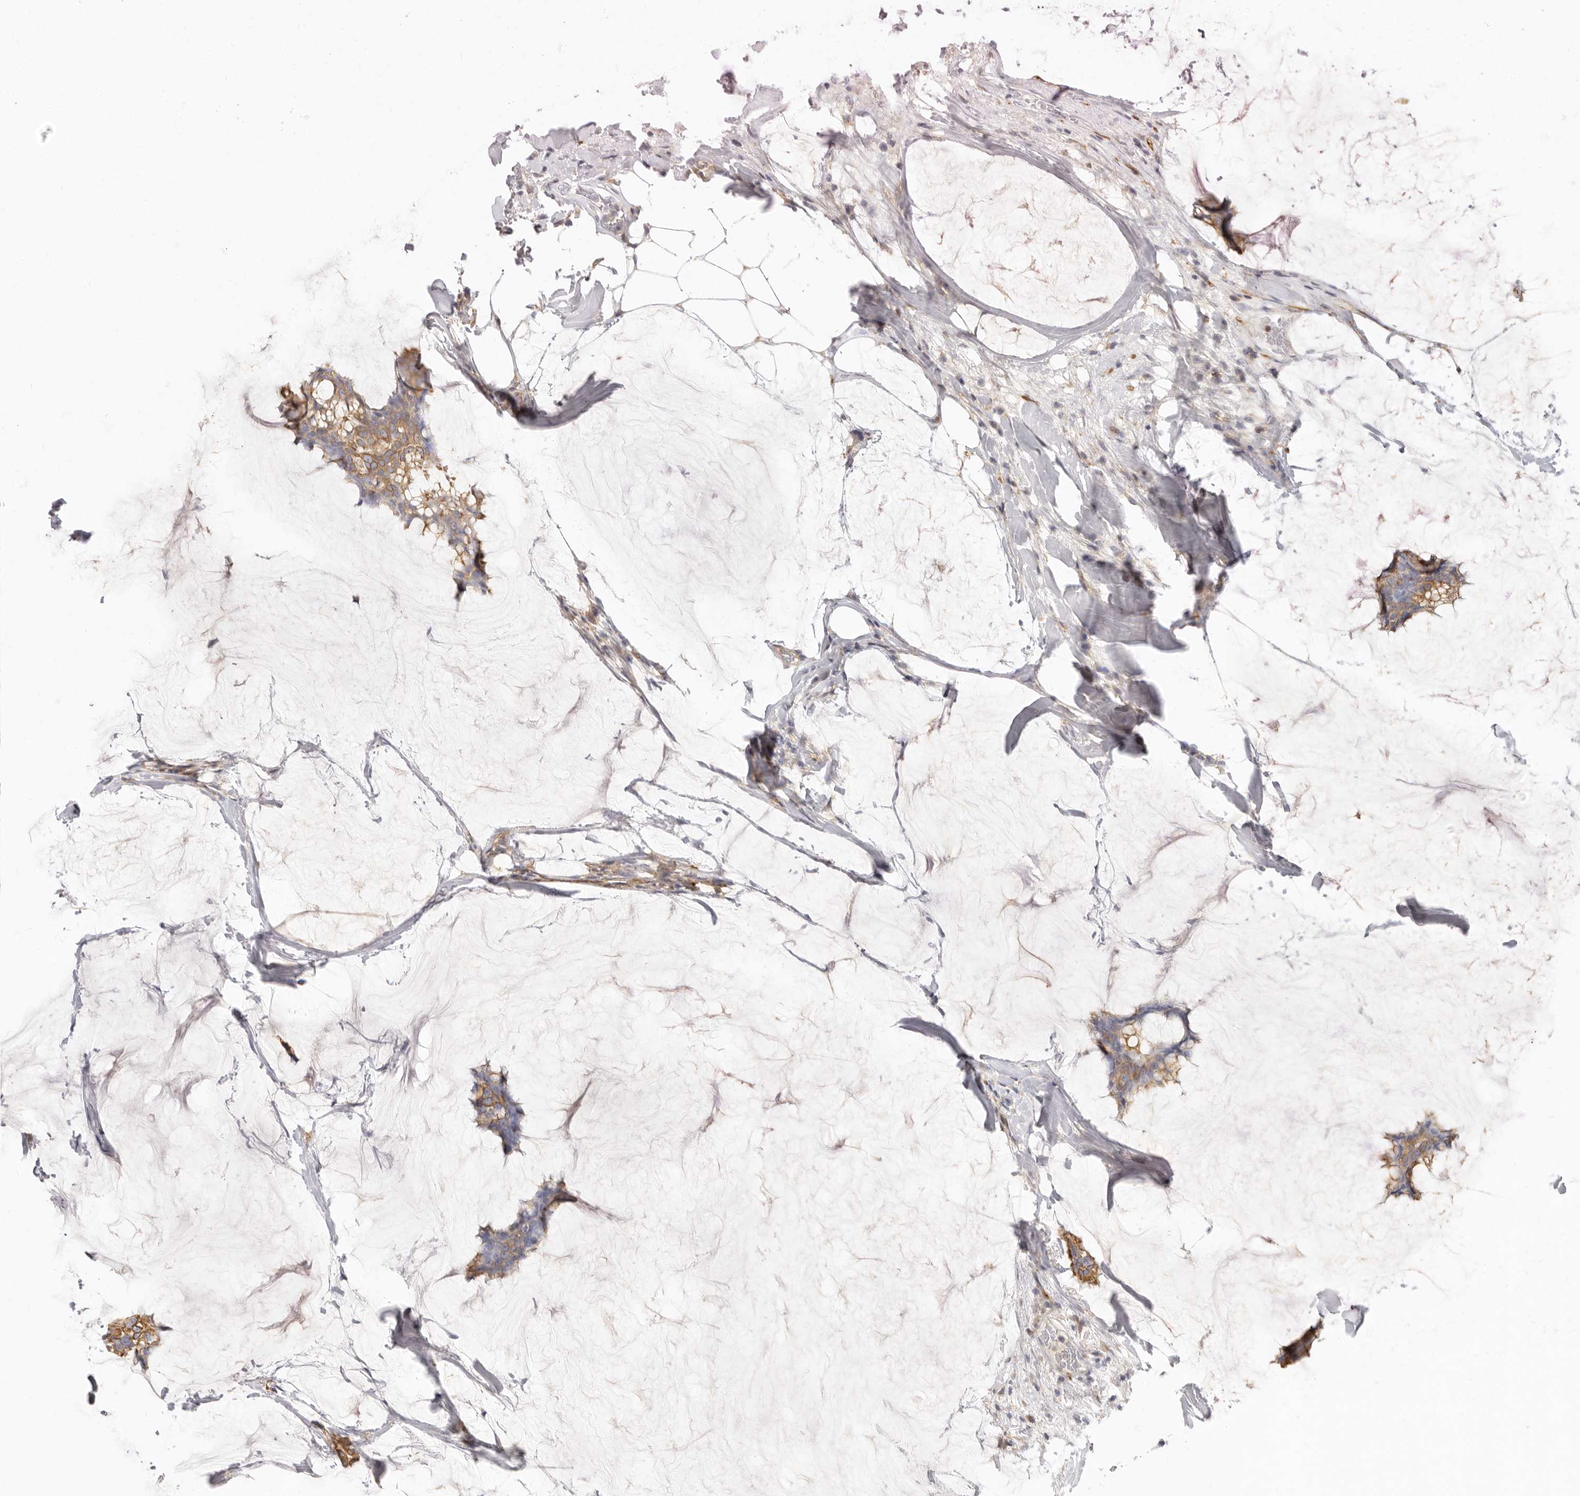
{"staining": {"intensity": "moderate", "quantity": ">75%", "location": "cytoplasmic/membranous"}, "tissue": "breast cancer", "cell_type": "Tumor cells", "image_type": "cancer", "snomed": [{"axis": "morphology", "description": "Duct carcinoma"}, {"axis": "topography", "description": "Breast"}], "caption": "About >75% of tumor cells in breast invasive ductal carcinoma show moderate cytoplasmic/membranous protein expression as visualized by brown immunohistochemical staining.", "gene": "NIBAN1", "patient": {"sex": "female", "age": 93}}